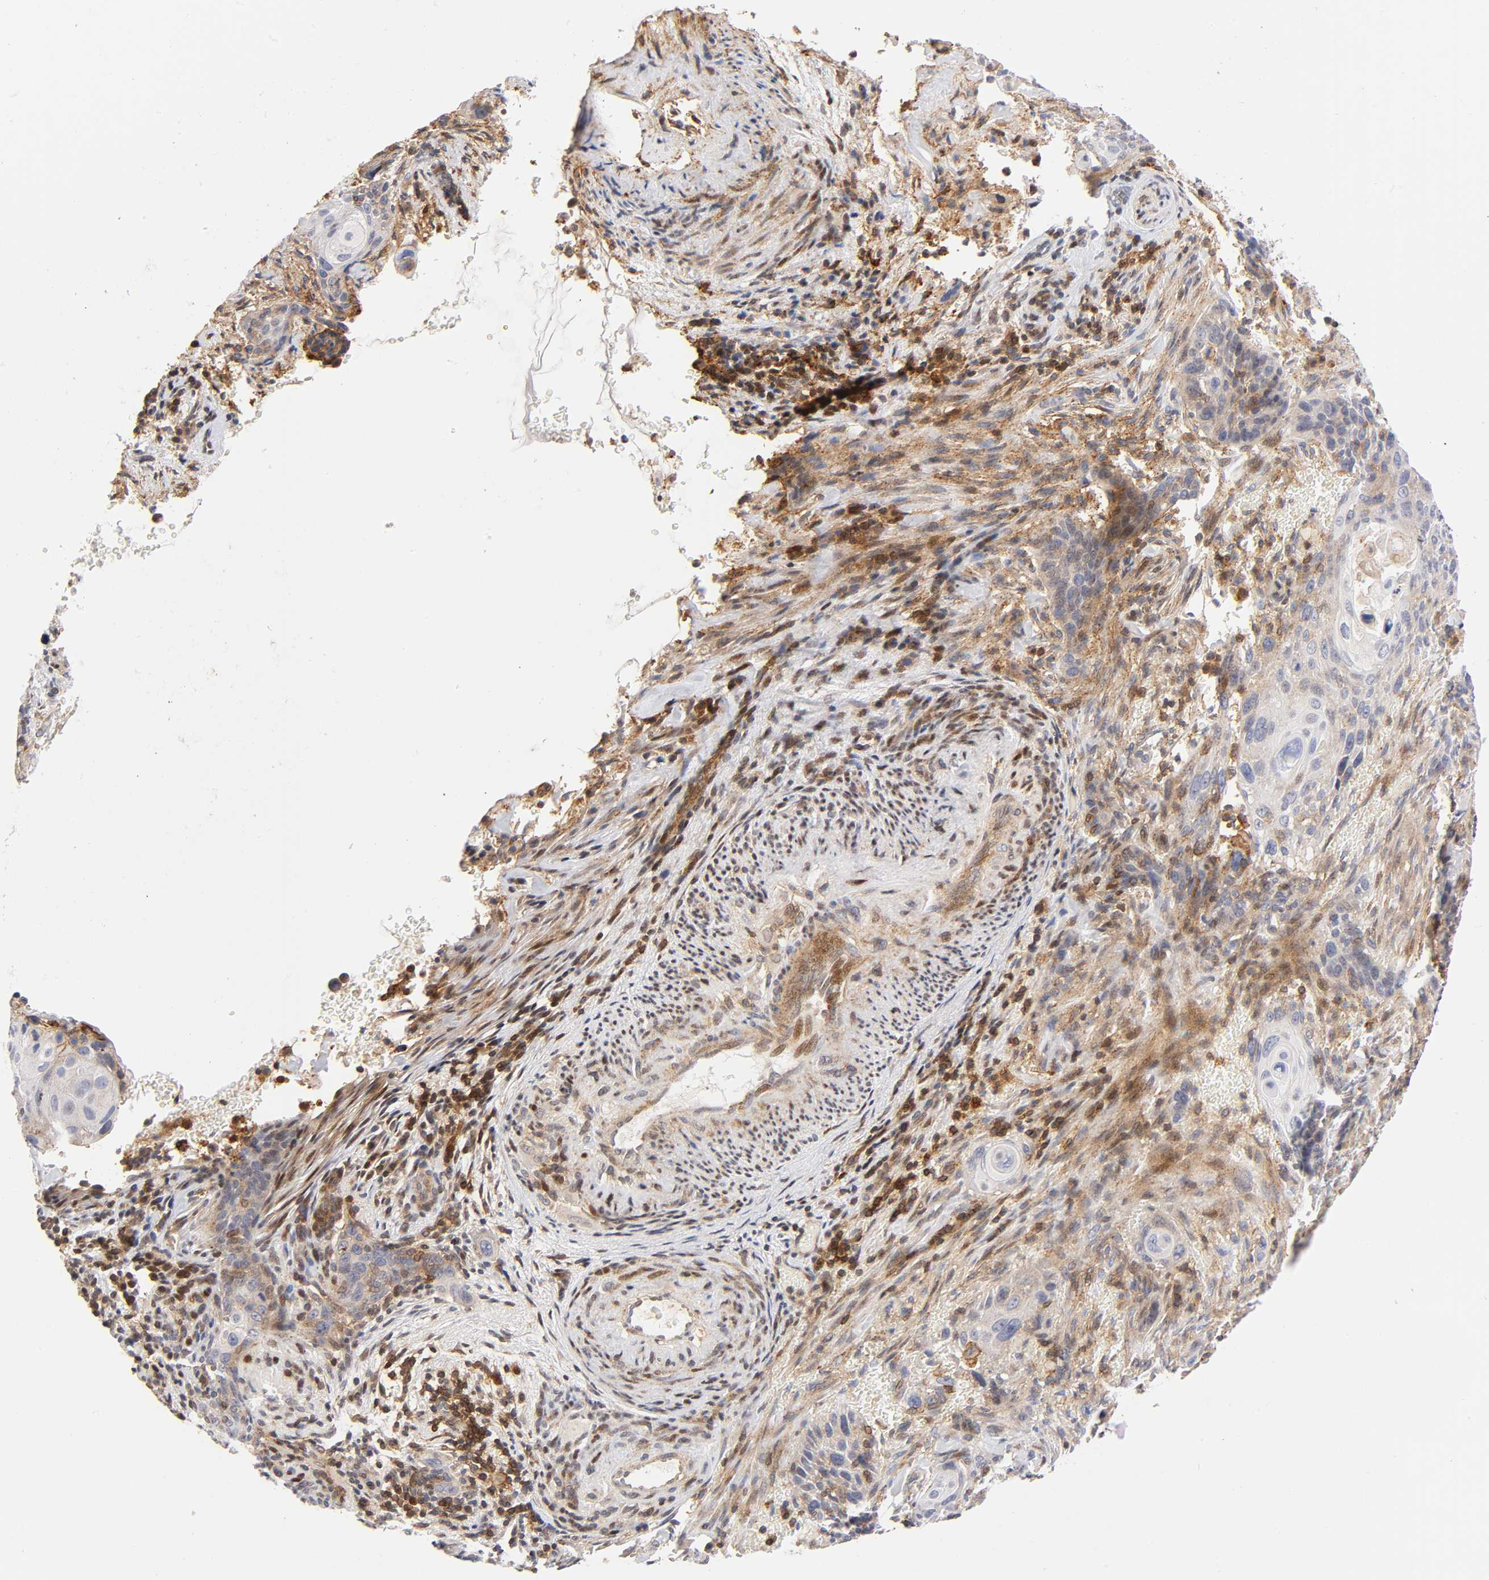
{"staining": {"intensity": "weak", "quantity": "25%-75%", "location": "cytoplasmic/membranous"}, "tissue": "cervical cancer", "cell_type": "Tumor cells", "image_type": "cancer", "snomed": [{"axis": "morphology", "description": "Squamous cell carcinoma, NOS"}, {"axis": "topography", "description": "Cervix"}], "caption": "IHC histopathology image of neoplastic tissue: cervical cancer (squamous cell carcinoma) stained using immunohistochemistry (IHC) displays low levels of weak protein expression localized specifically in the cytoplasmic/membranous of tumor cells, appearing as a cytoplasmic/membranous brown color.", "gene": "ANXA7", "patient": {"sex": "female", "age": 33}}